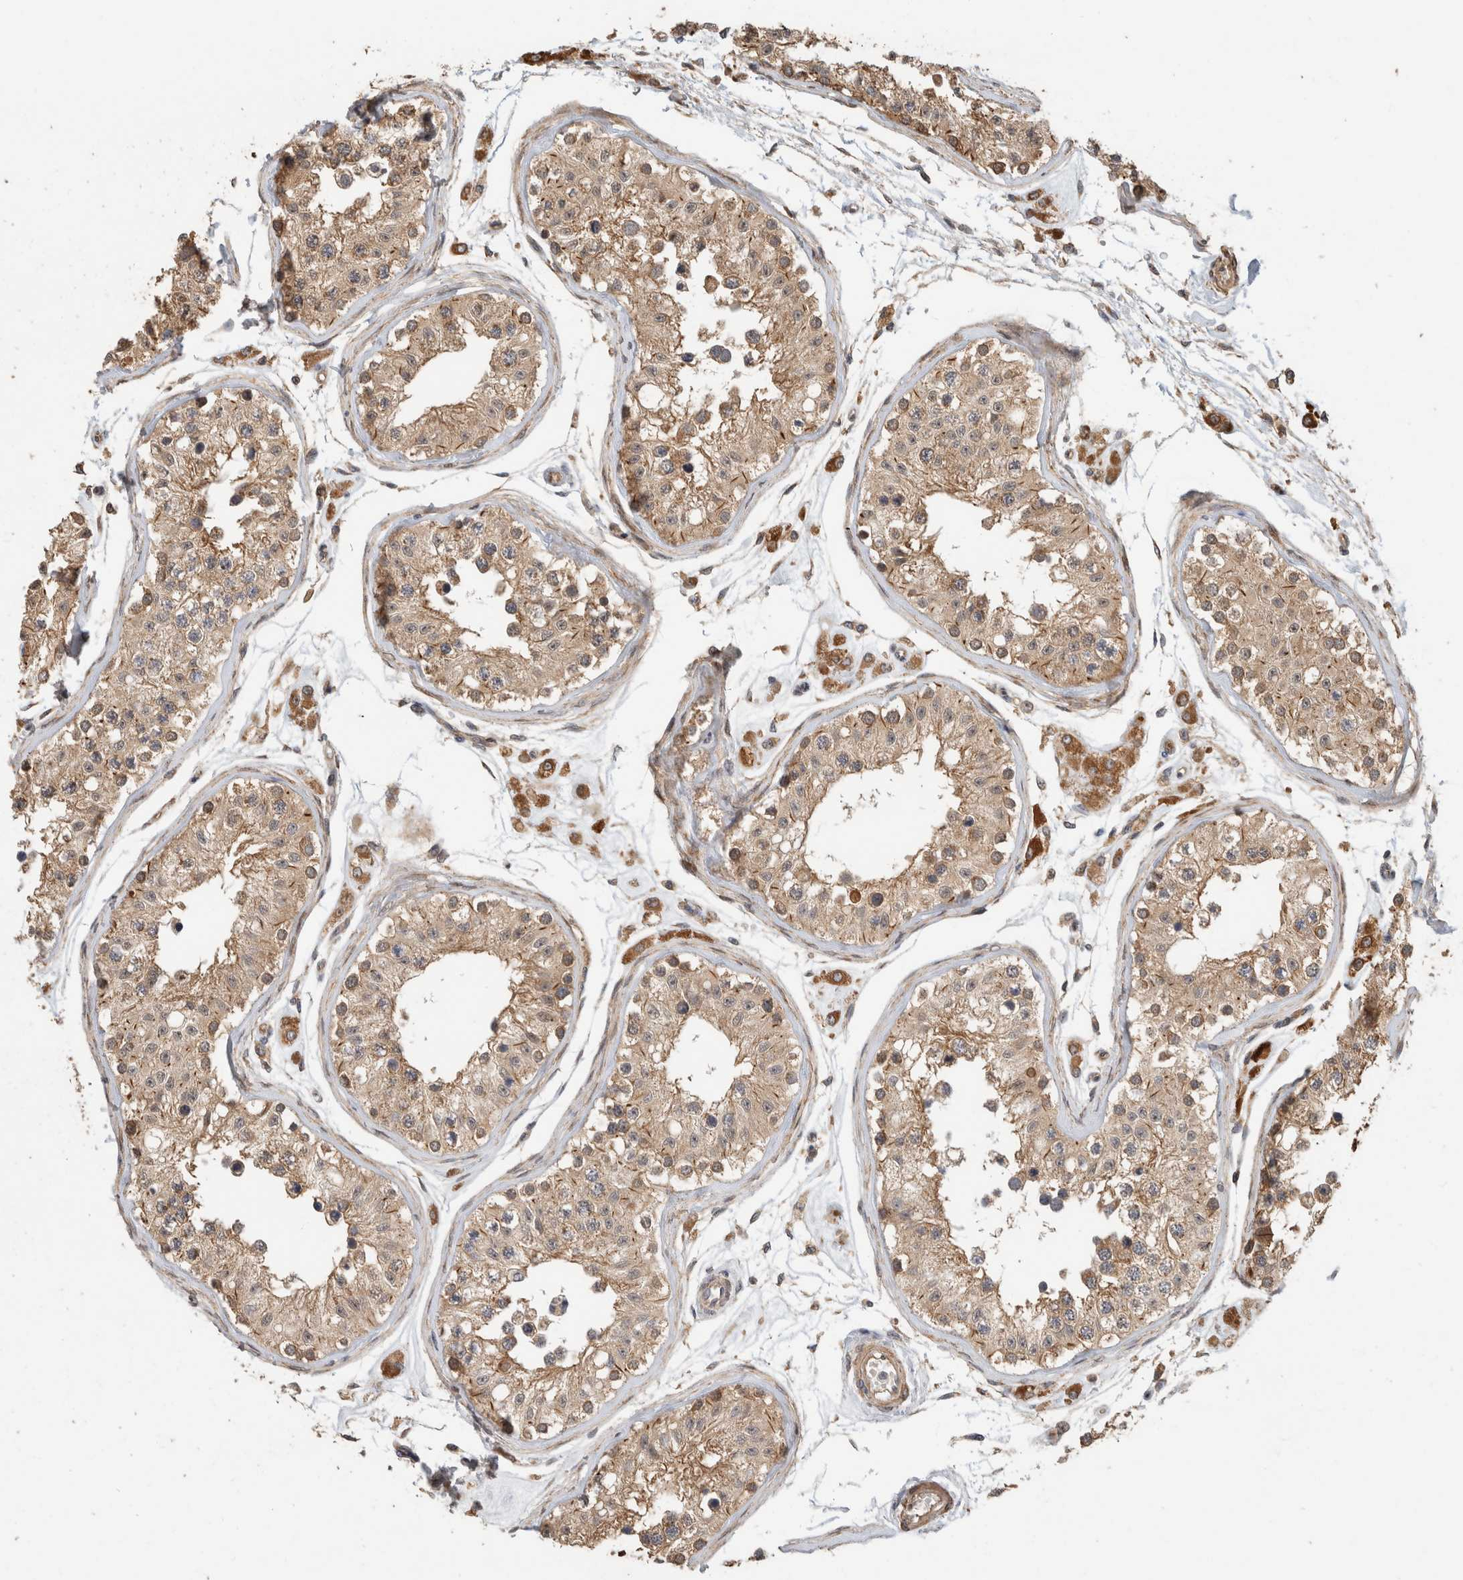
{"staining": {"intensity": "moderate", "quantity": ">75%", "location": "cytoplasmic/membranous"}, "tissue": "testis", "cell_type": "Cells in seminiferous ducts", "image_type": "normal", "snomed": [{"axis": "morphology", "description": "Normal tissue, NOS"}, {"axis": "morphology", "description": "Adenocarcinoma, metastatic, NOS"}, {"axis": "topography", "description": "Testis"}], "caption": "Immunohistochemical staining of unremarkable testis displays moderate cytoplasmic/membranous protein staining in approximately >75% of cells in seminiferous ducts.", "gene": "PCDHB15", "patient": {"sex": "male", "age": 26}}